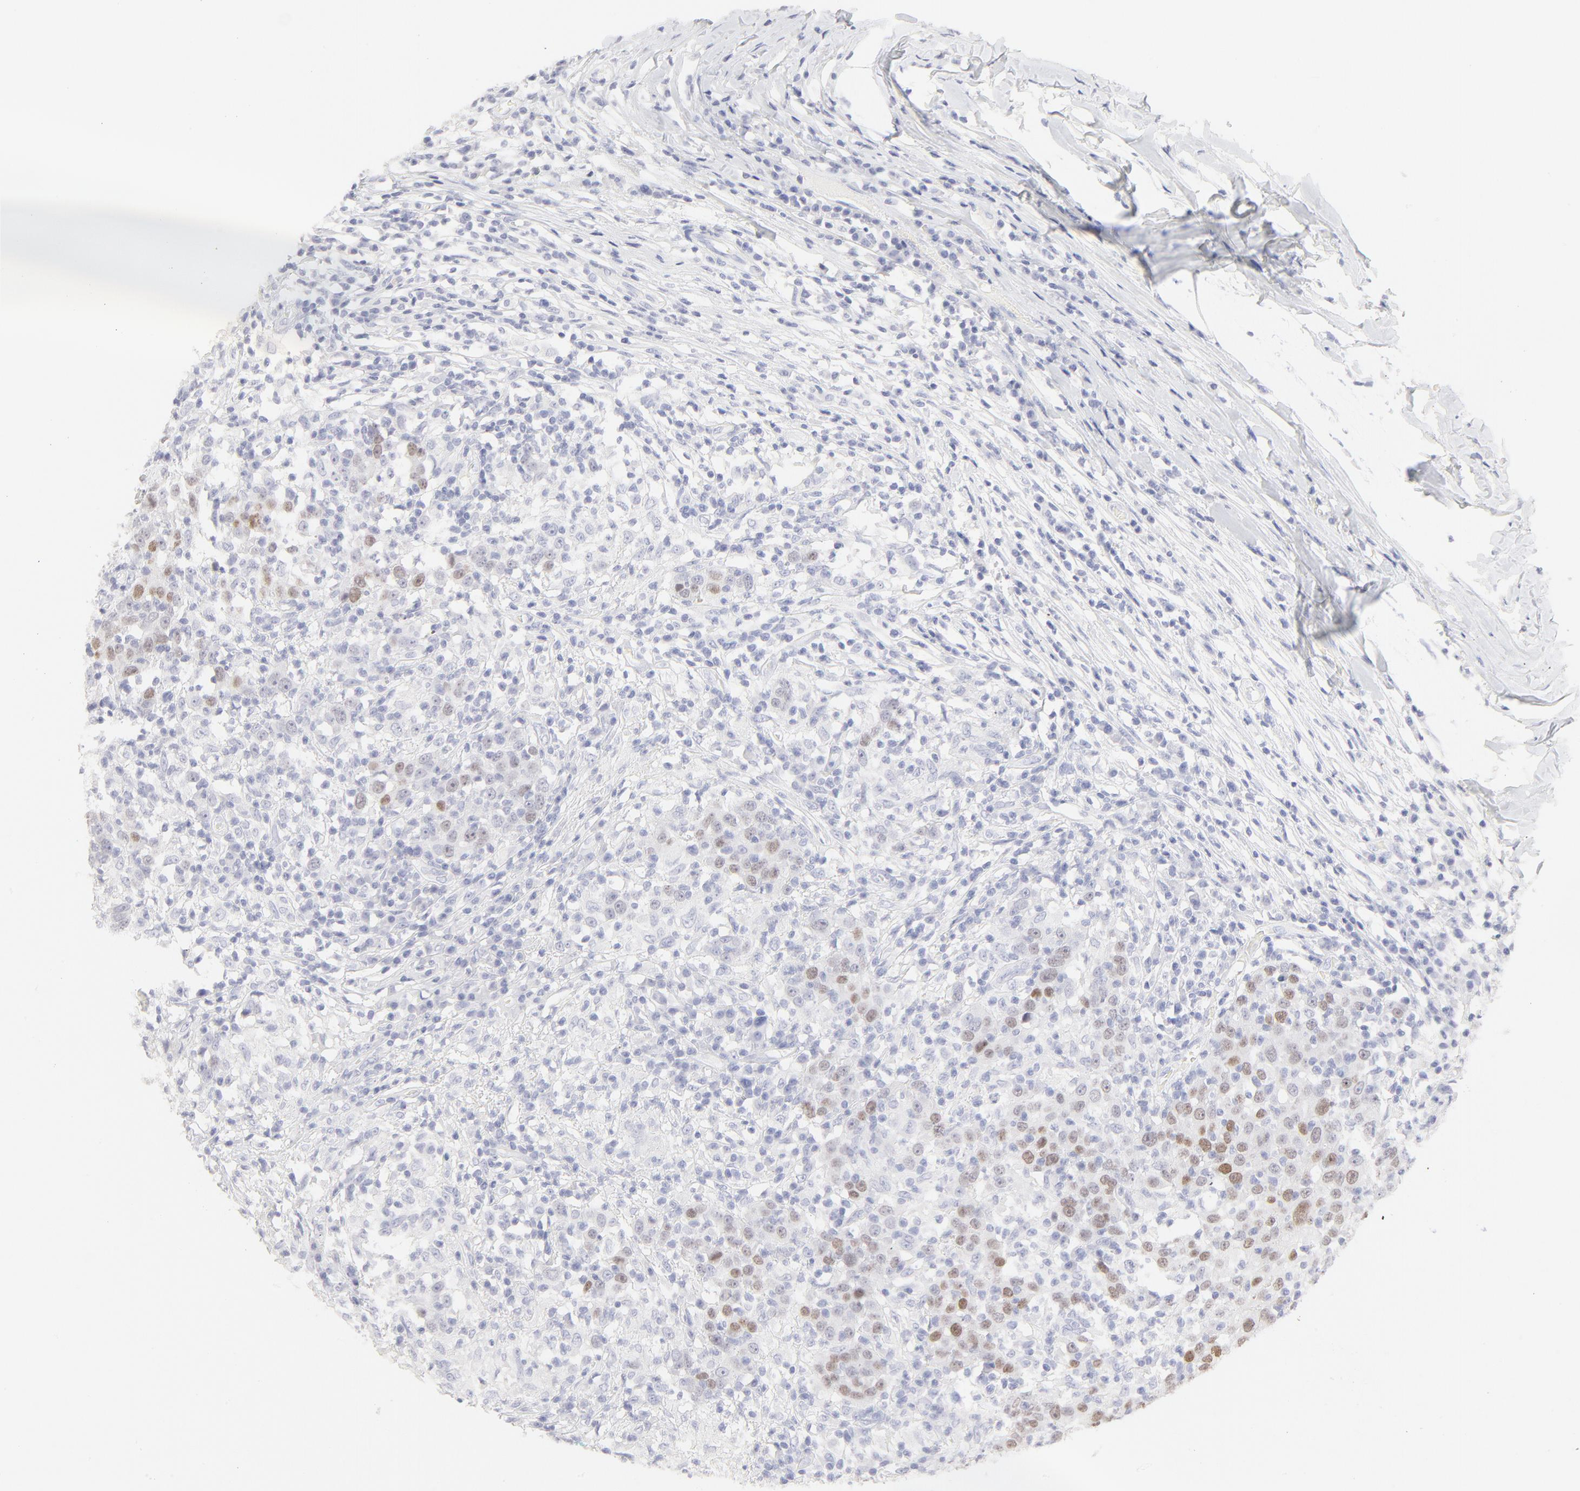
{"staining": {"intensity": "moderate", "quantity": "25%-75%", "location": "nuclear"}, "tissue": "head and neck cancer", "cell_type": "Tumor cells", "image_type": "cancer", "snomed": [{"axis": "morphology", "description": "Adenocarcinoma, NOS"}, {"axis": "topography", "description": "Salivary gland"}, {"axis": "topography", "description": "Head-Neck"}], "caption": "Moderate nuclear protein staining is appreciated in about 25%-75% of tumor cells in head and neck adenocarcinoma. Using DAB (3,3'-diaminobenzidine) (brown) and hematoxylin (blue) stains, captured at high magnification using brightfield microscopy.", "gene": "ELF3", "patient": {"sex": "female", "age": 65}}